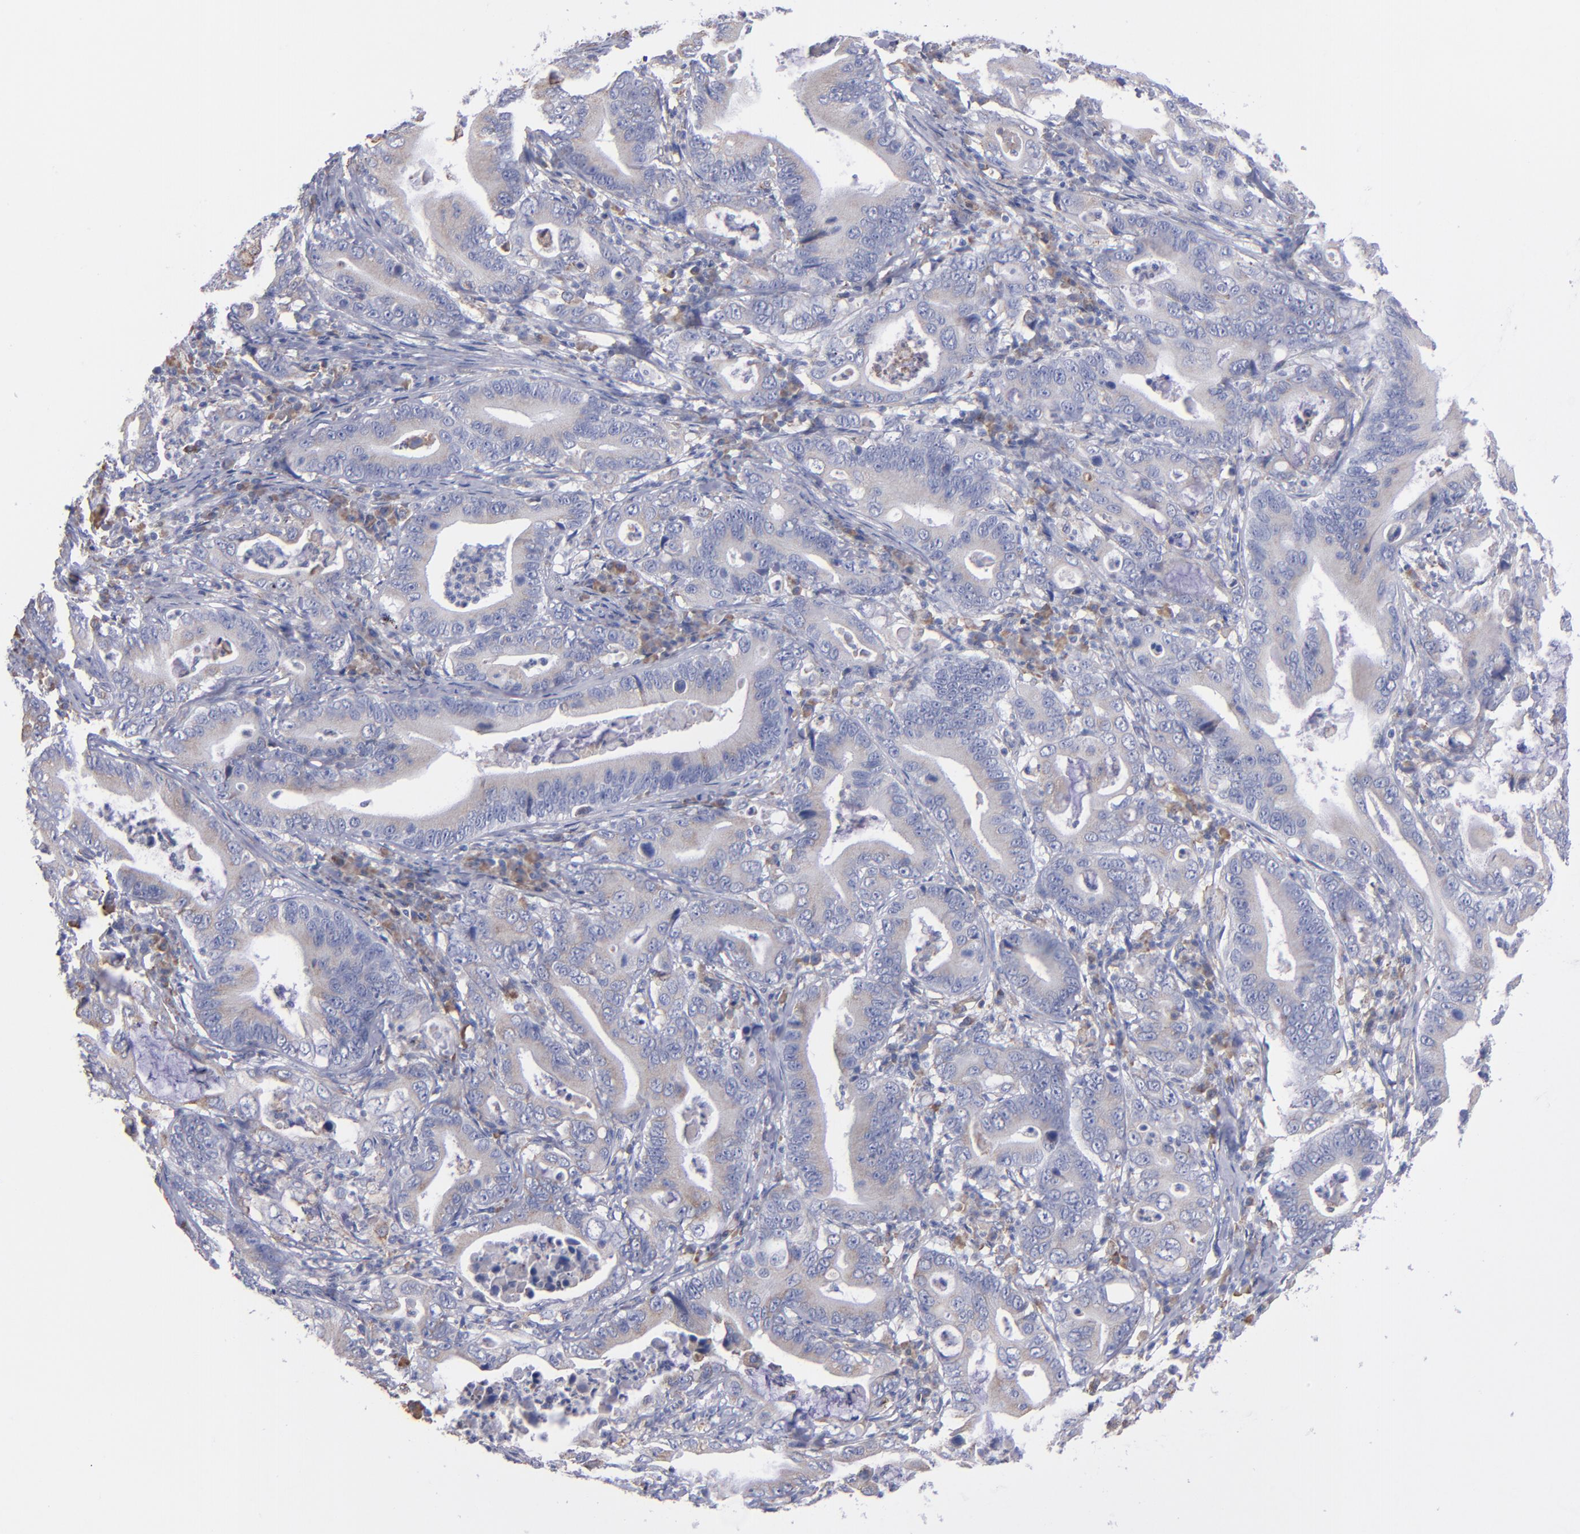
{"staining": {"intensity": "weak", "quantity": "<25%", "location": "cytoplasmic/membranous"}, "tissue": "stomach cancer", "cell_type": "Tumor cells", "image_type": "cancer", "snomed": [{"axis": "morphology", "description": "Adenocarcinoma, NOS"}, {"axis": "topography", "description": "Stomach, upper"}], "caption": "Tumor cells show no significant protein staining in stomach cancer (adenocarcinoma).", "gene": "MFGE8", "patient": {"sex": "male", "age": 63}}